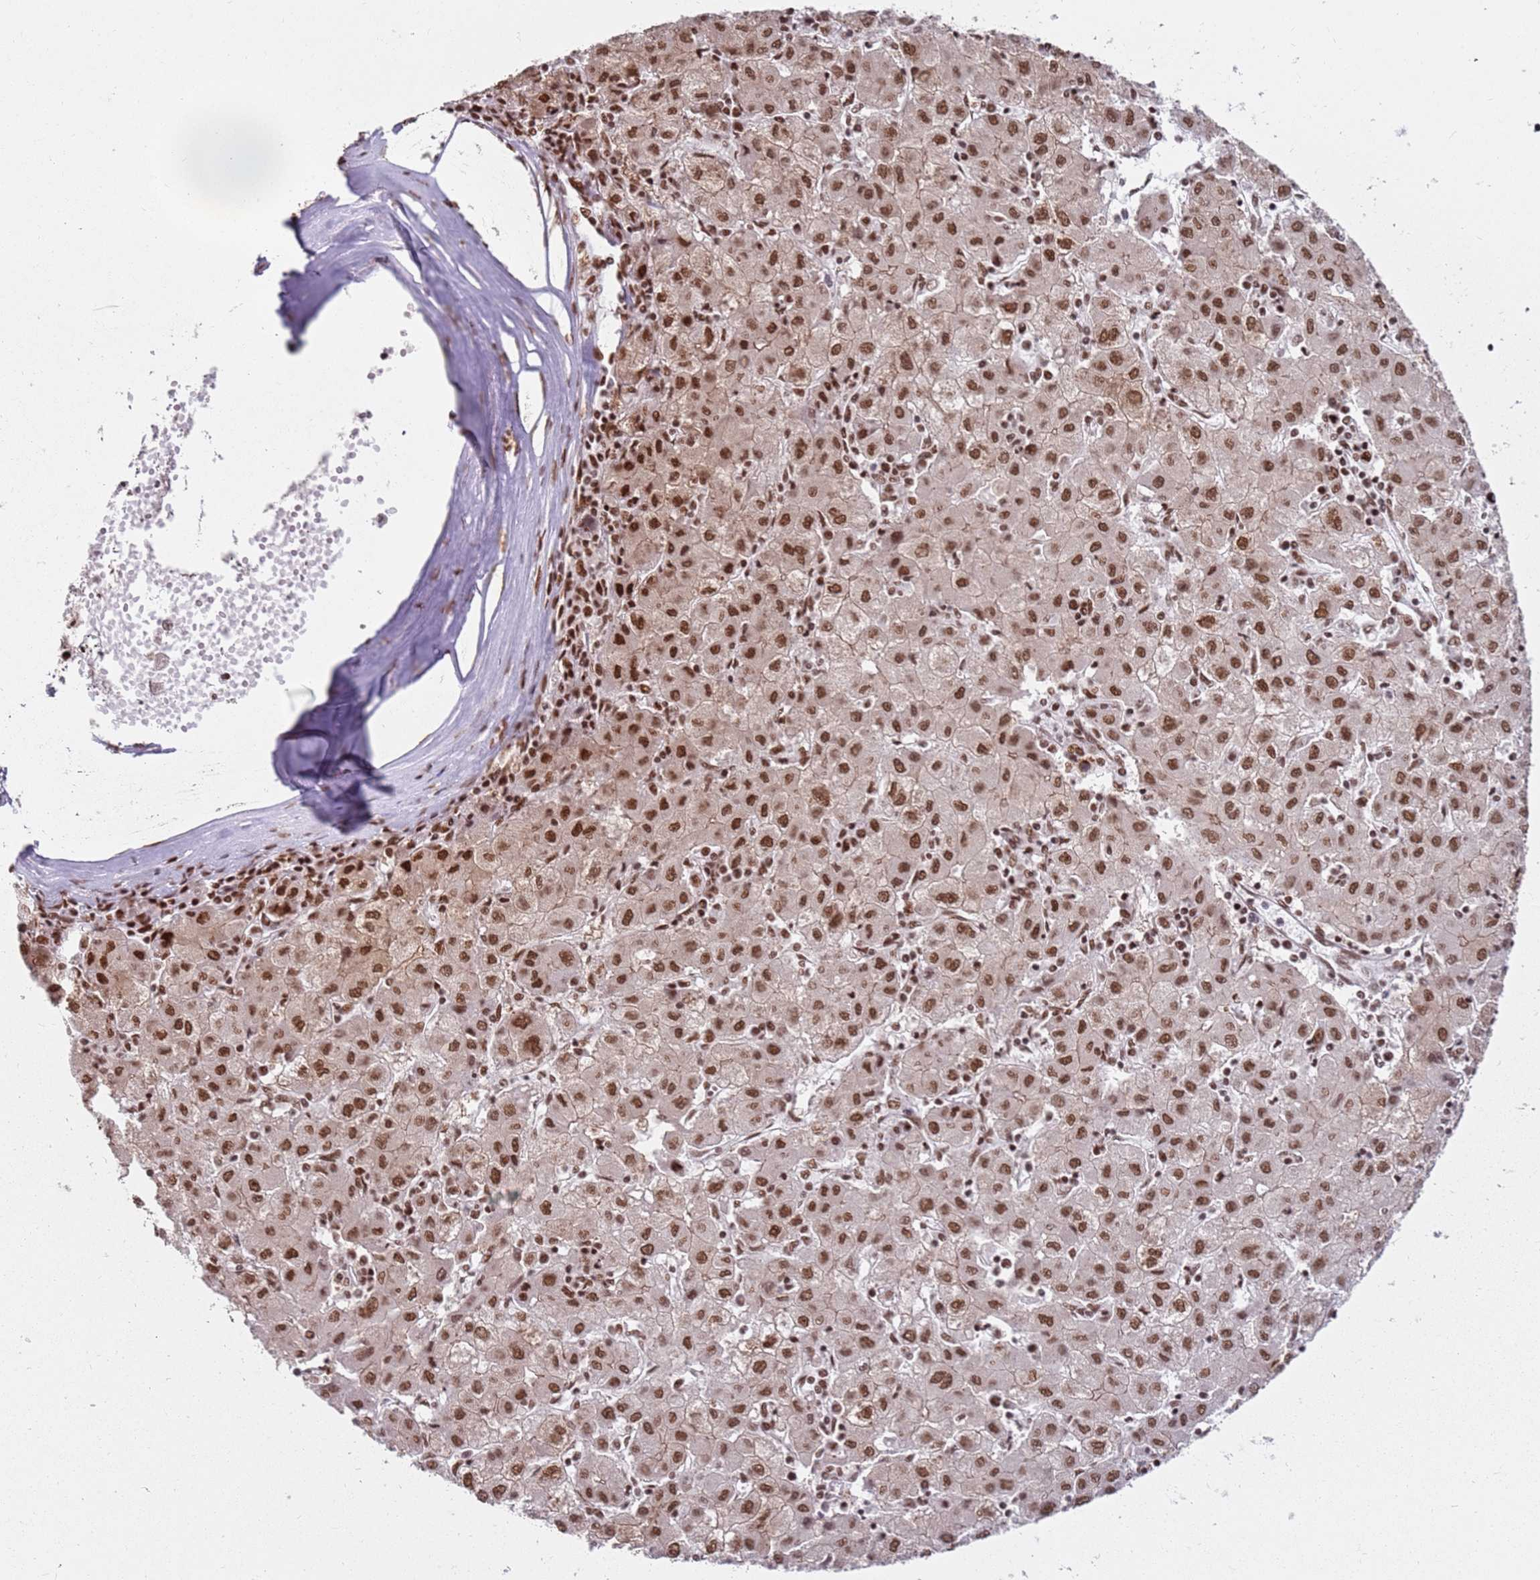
{"staining": {"intensity": "moderate", "quantity": ">75%", "location": "nuclear"}, "tissue": "liver cancer", "cell_type": "Tumor cells", "image_type": "cancer", "snomed": [{"axis": "morphology", "description": "Carcinoma, Hepatocellular, NOS"}, {"axis": "topography", "description": "Liver"}], "caption": "Immunohistochemistry (IHC) image of human liver cancer stained for a protein (brown), which shows medium levels of moderate nuclear positivity in approximately >75% of tumor cells.", "gene": "TENT4A", "patient": {"sex": "male", "age": 72}}